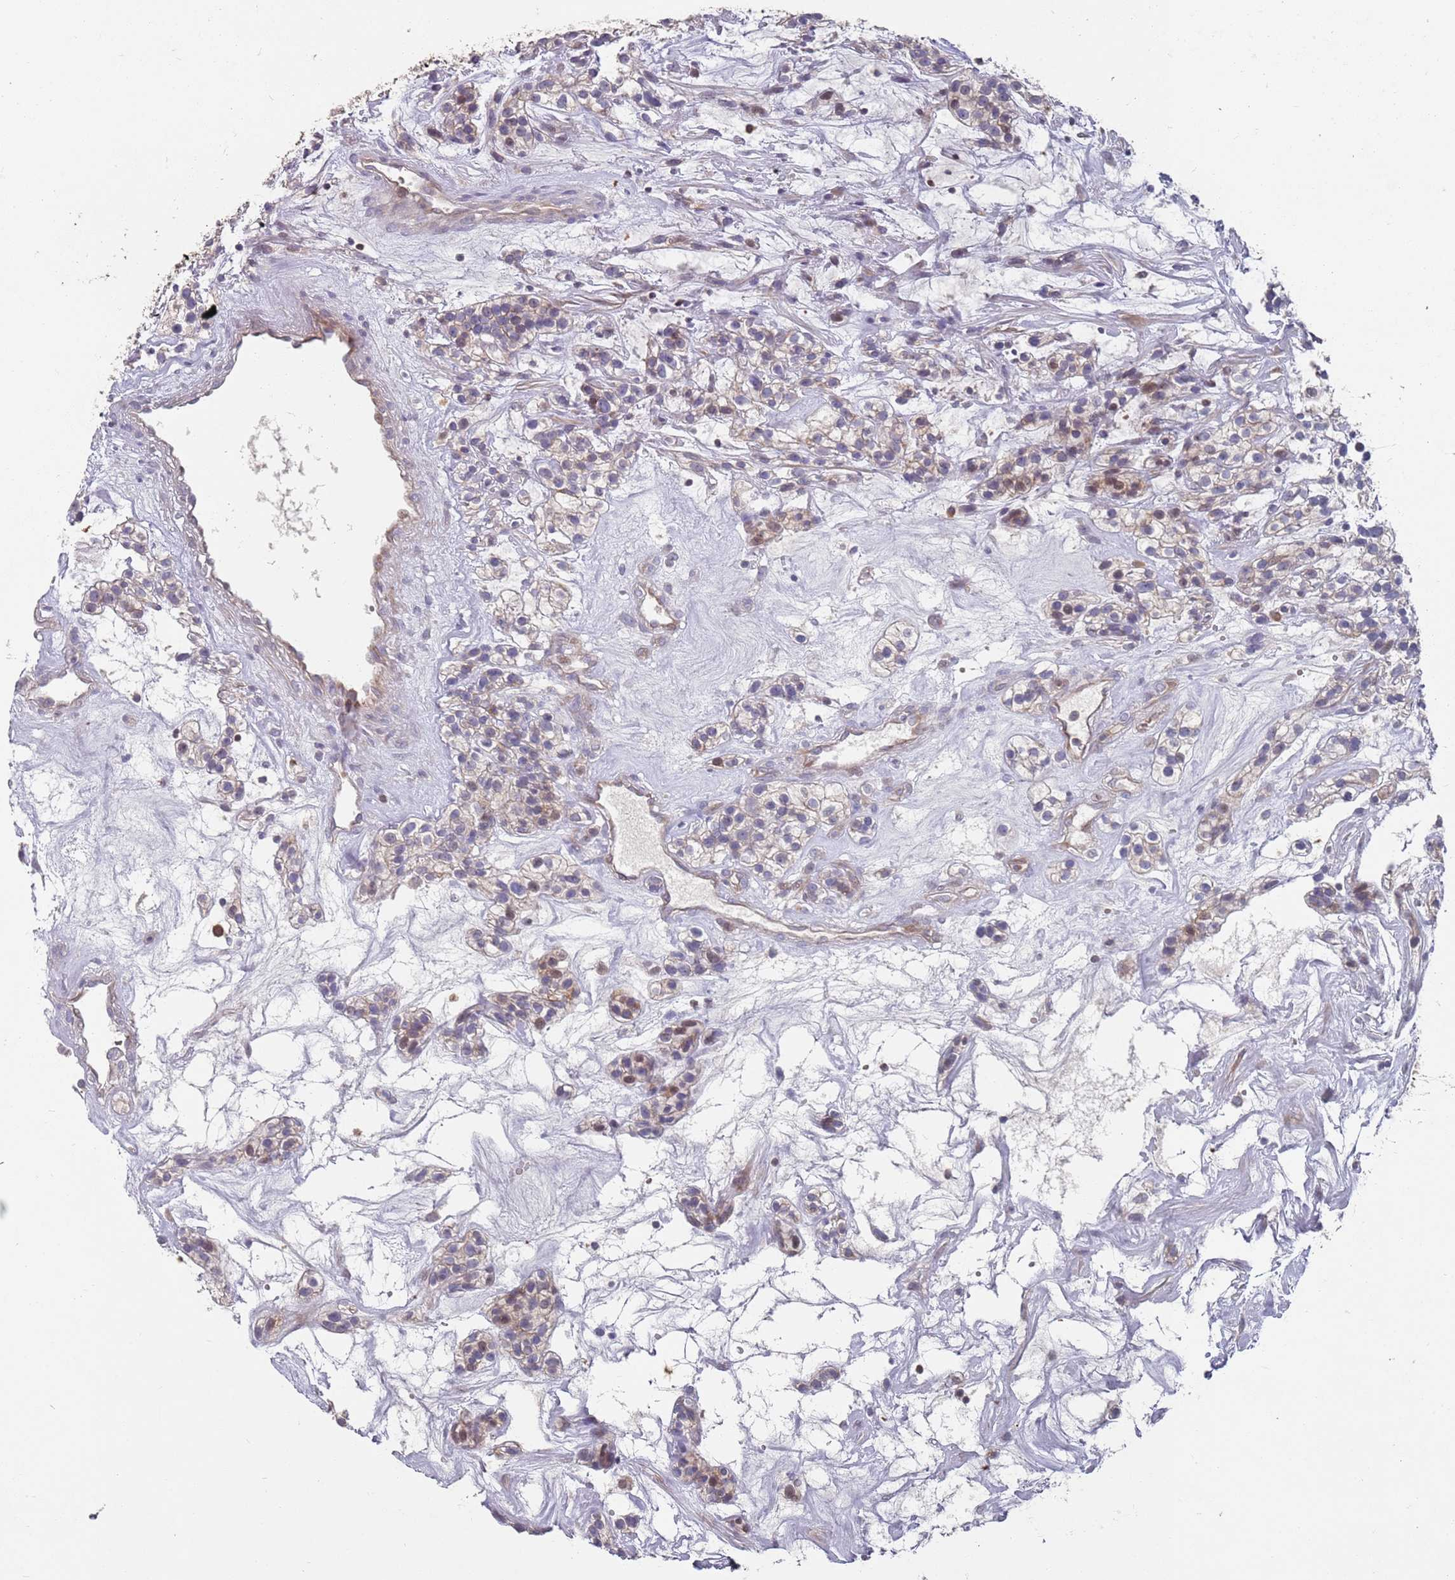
{"staining": {"intensity": "weak", "quantity": "<25%", "location": "cytoplasmic/membranous"}, "tissue": "renal cancer", "cell_type": "Tumor cells", "image_type": "cancer", "snomed": [{"axis": "morphology", "description": "Adenocarcinoma, NOS"}, {"axis": "topography", "description": "Kidney"}], "caption": "Photomicrograph shows no protein positivity in tumor cells of renal adenocarcinoma tissue.", "gene": "LACC1", "patient": {"sex": "female", "age": 57}}